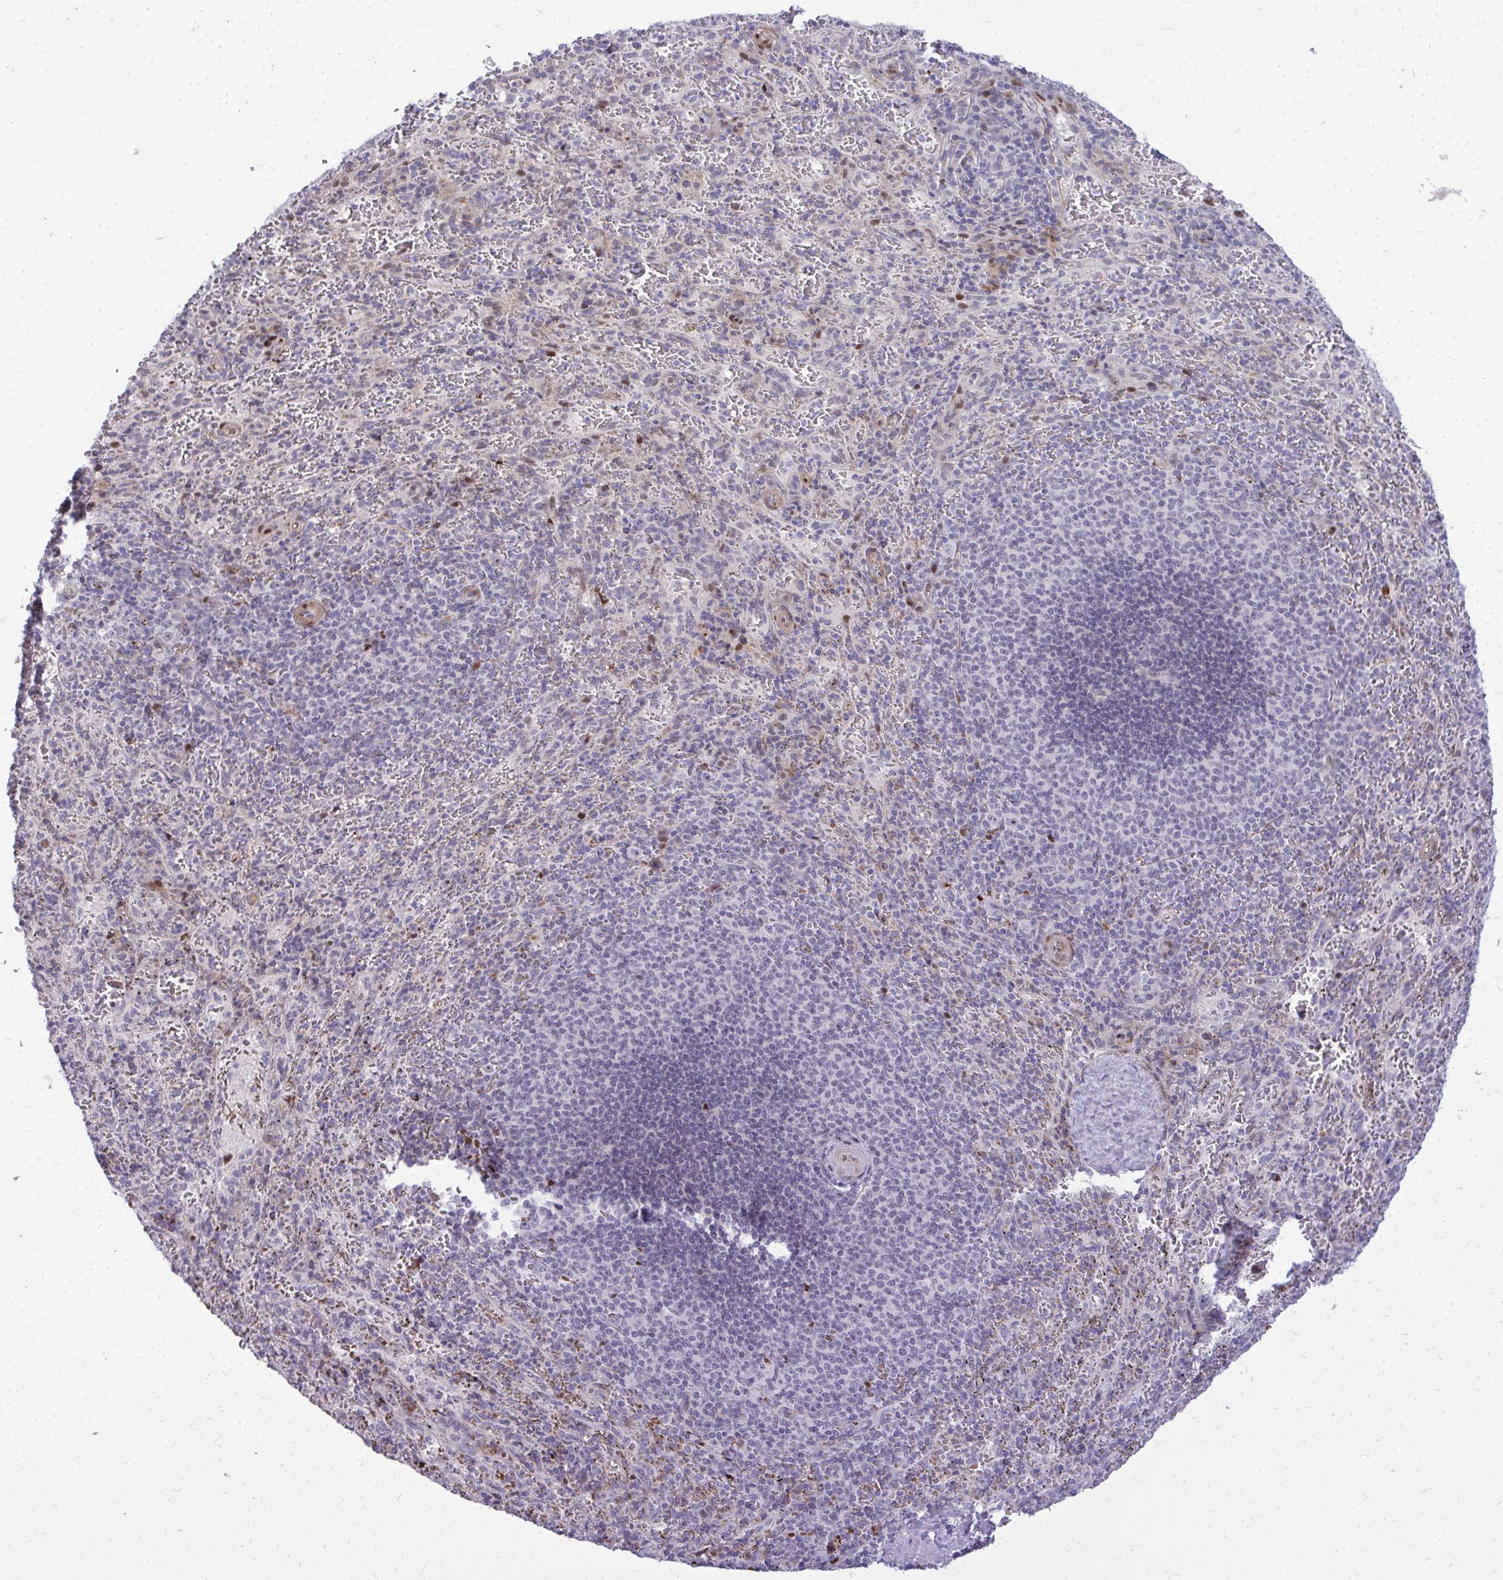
{"staining": {"intensity": "negative", "quantity": "none", "location": "none"}, "tissue": "spleen", "cell_type": "Cells in red pulp", "image_type": "normal", "snomed": [{"axis": "morphology", "description": "Normal tissue, NOS"}, {"axis": "topography", "description": "Spleen"}], "caption": "This is a micrograph of IHC staining of benign spleen, which shows no staining in cells in red pulp. (DAB immunohistochemistry (IHC) with hematoxylin counter stain).", "gene": "DLX4", "patient": {"sex": "male", "age": 57}}